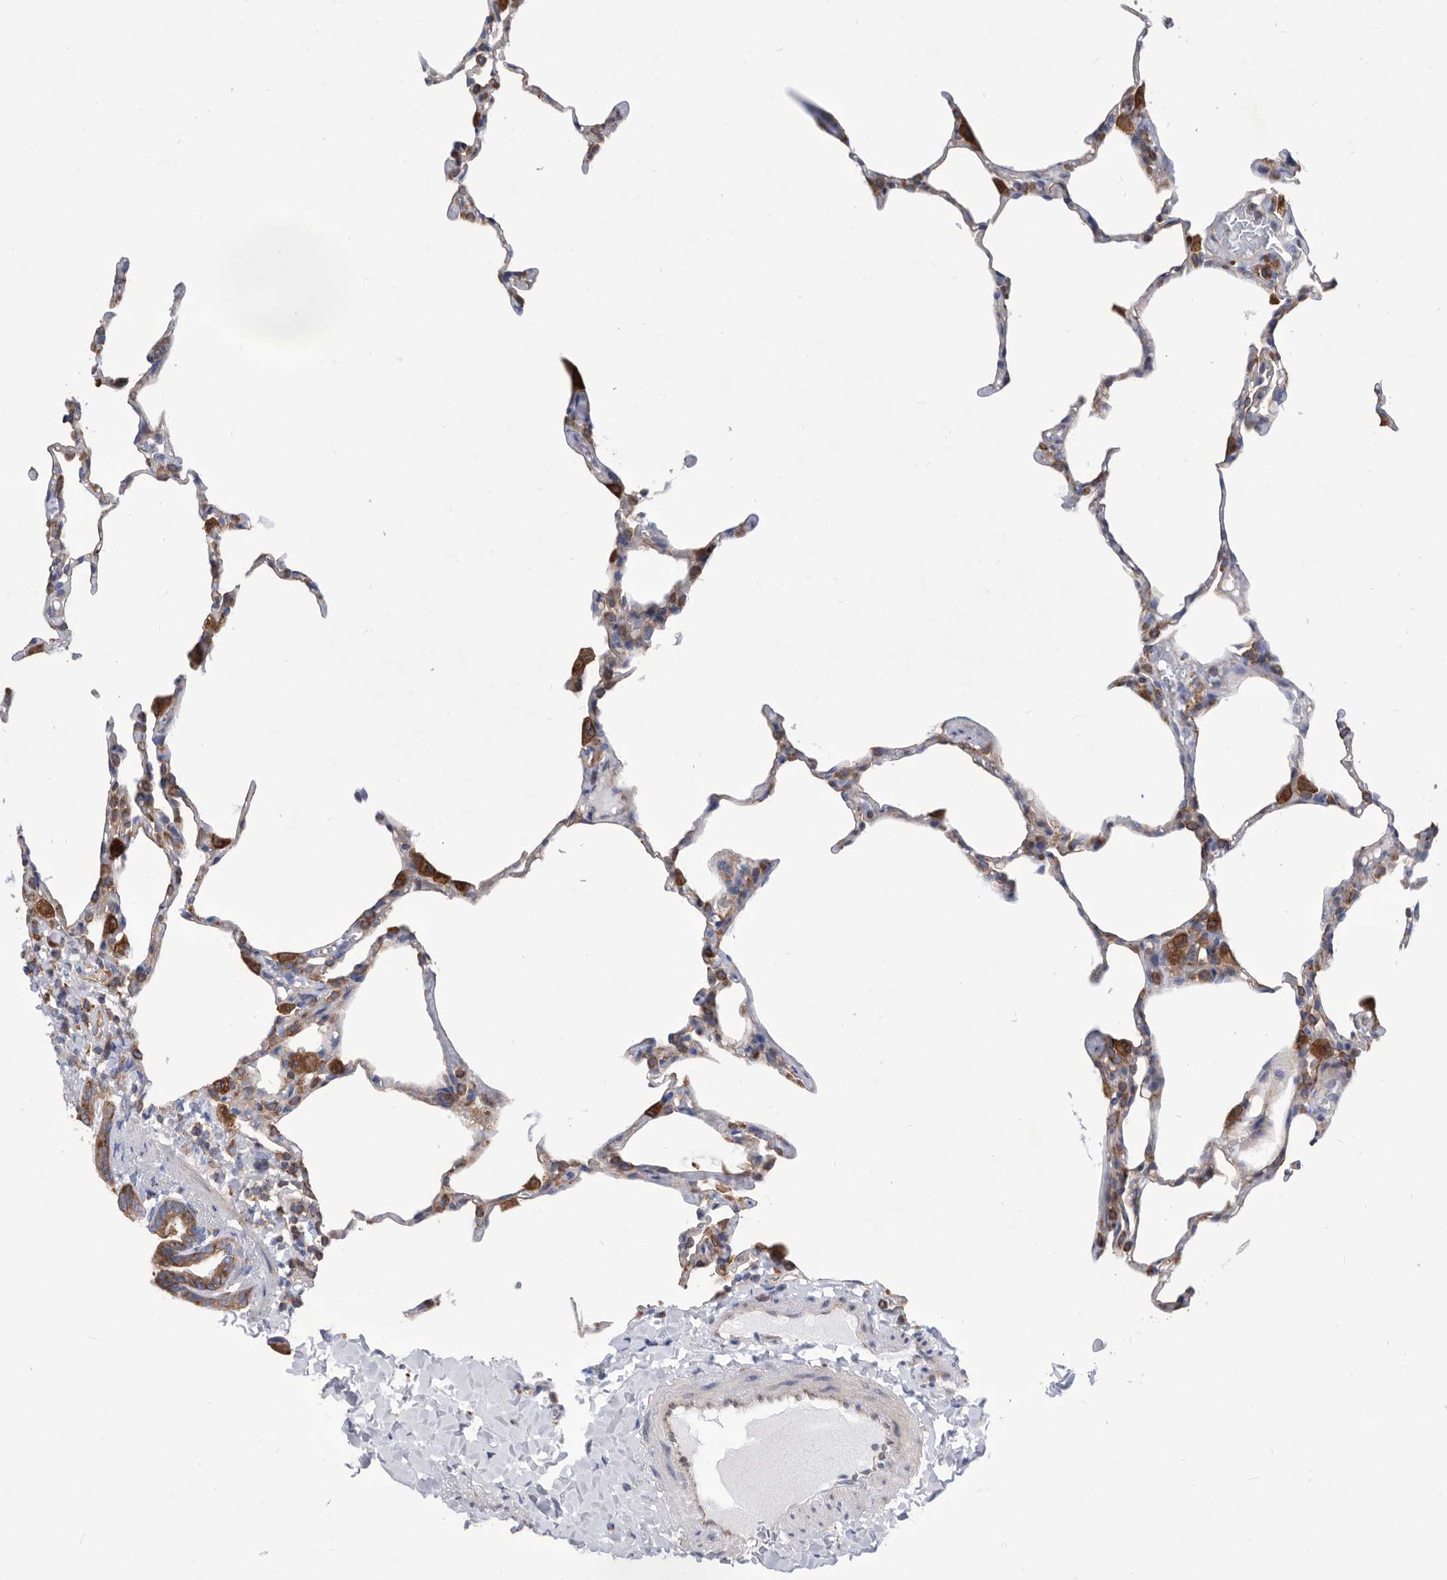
{"staining": {"intensity": "negative", "quantity": "none", "location": "none"}, "tissue": "lung", "cell_type": "Alveolar cells", "image_type": "normal", "snomed": [{"axis": "morphology", "description": "Normal tissue, NOS"}, {"axis": "topography", "description": "Lung"}], "caption": "Immunohistochemistry (IHC) photomicrograph of benign lung: lung stained with DAB reveals no significant protein expression in alveolar cells.", "gene": "SMG7", "patient": {"sex": "male", "age": 20}}